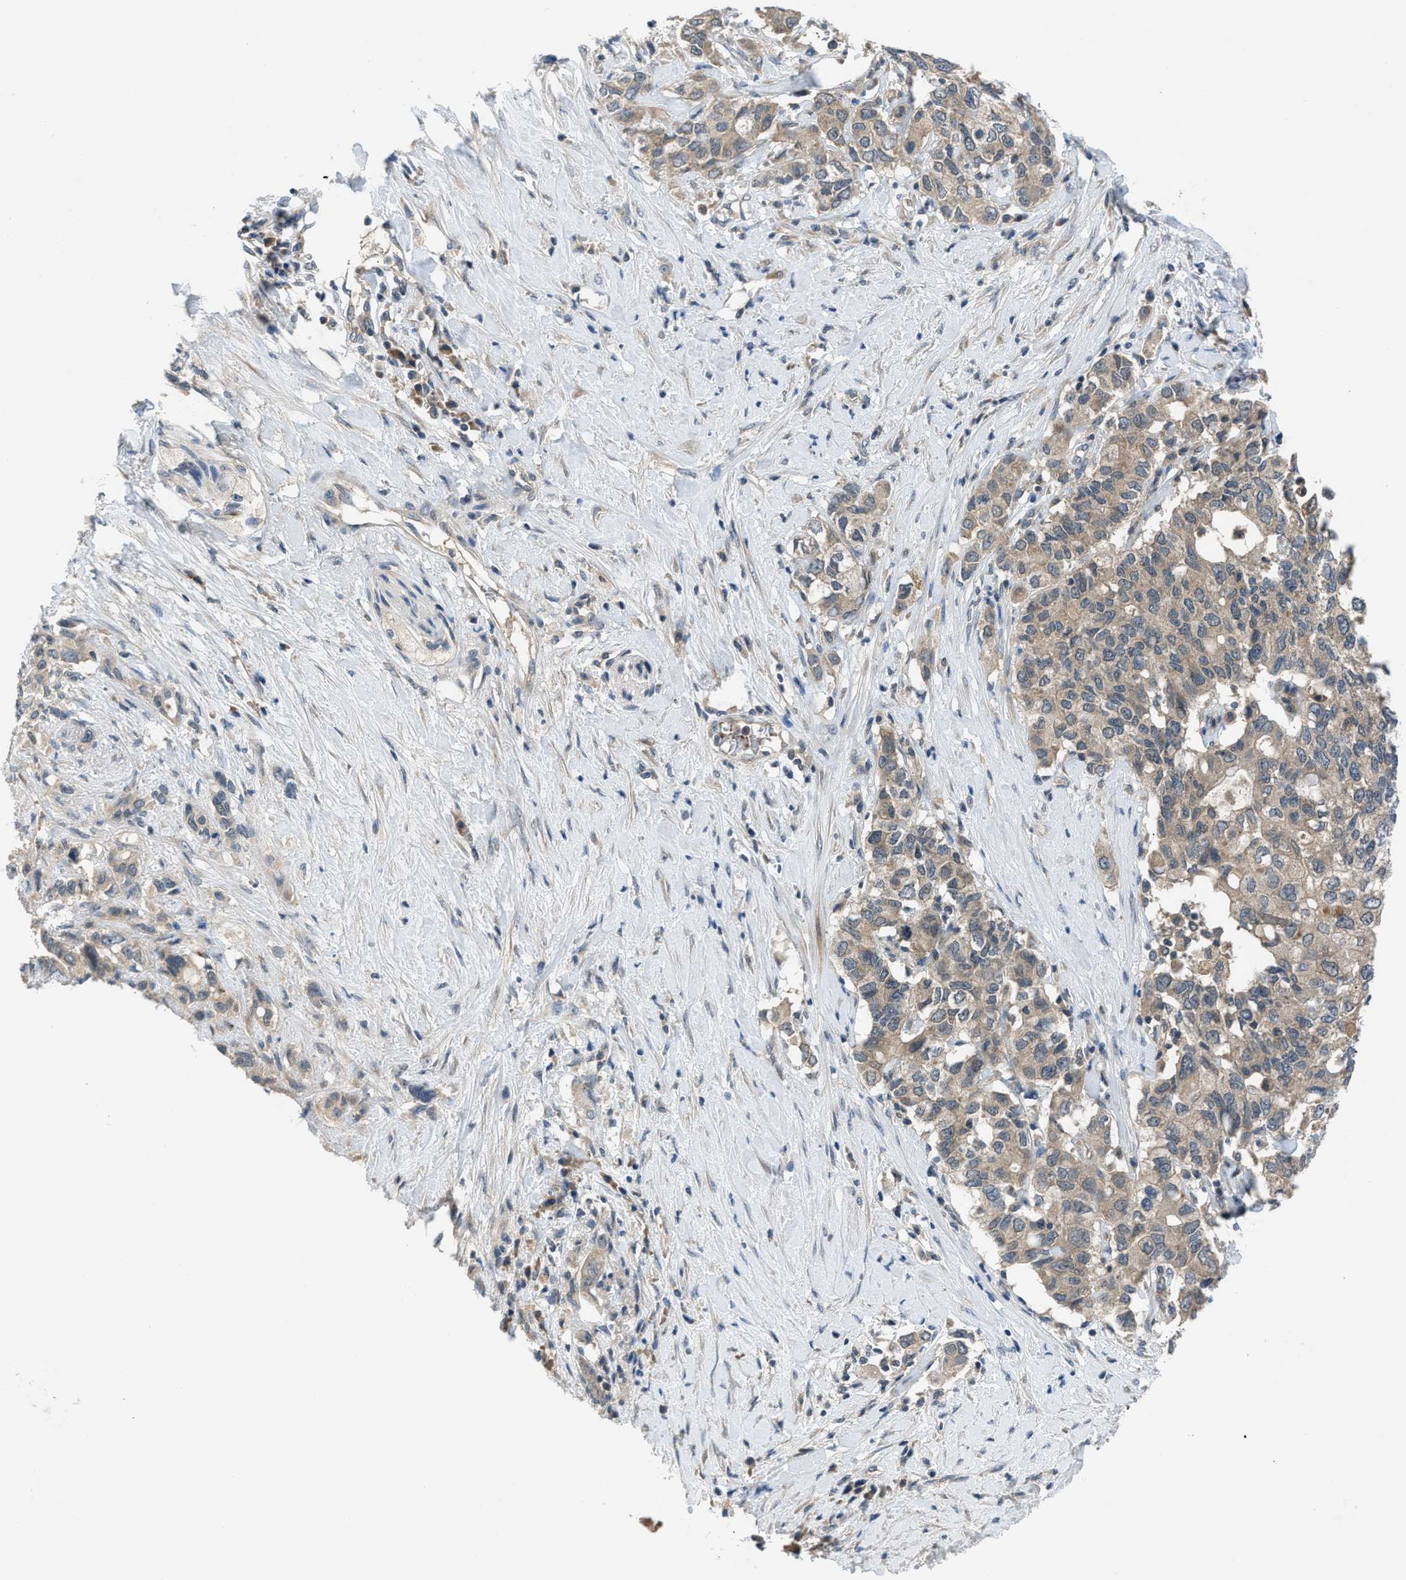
{"staining": {"intensity": "weak", "quantity": ">75%", "location": "cytoplasmic/membranous"}, "tissue": "pancreatic cancer", "cell_type": "Tumor cells", "image_type": "cancer", "snomed": [{"axis": "morphology", "description": "Adenocarcinoma, NOS"}, {"axis": "topography", "description": "Pancreas"}], "caption": "Human adenocarcinoma (pancreatic) stained with a protein marker displays weak staining in tumor cells.", "gene": "PDE7A", "patient": {"sex": "female", "age": 56}}